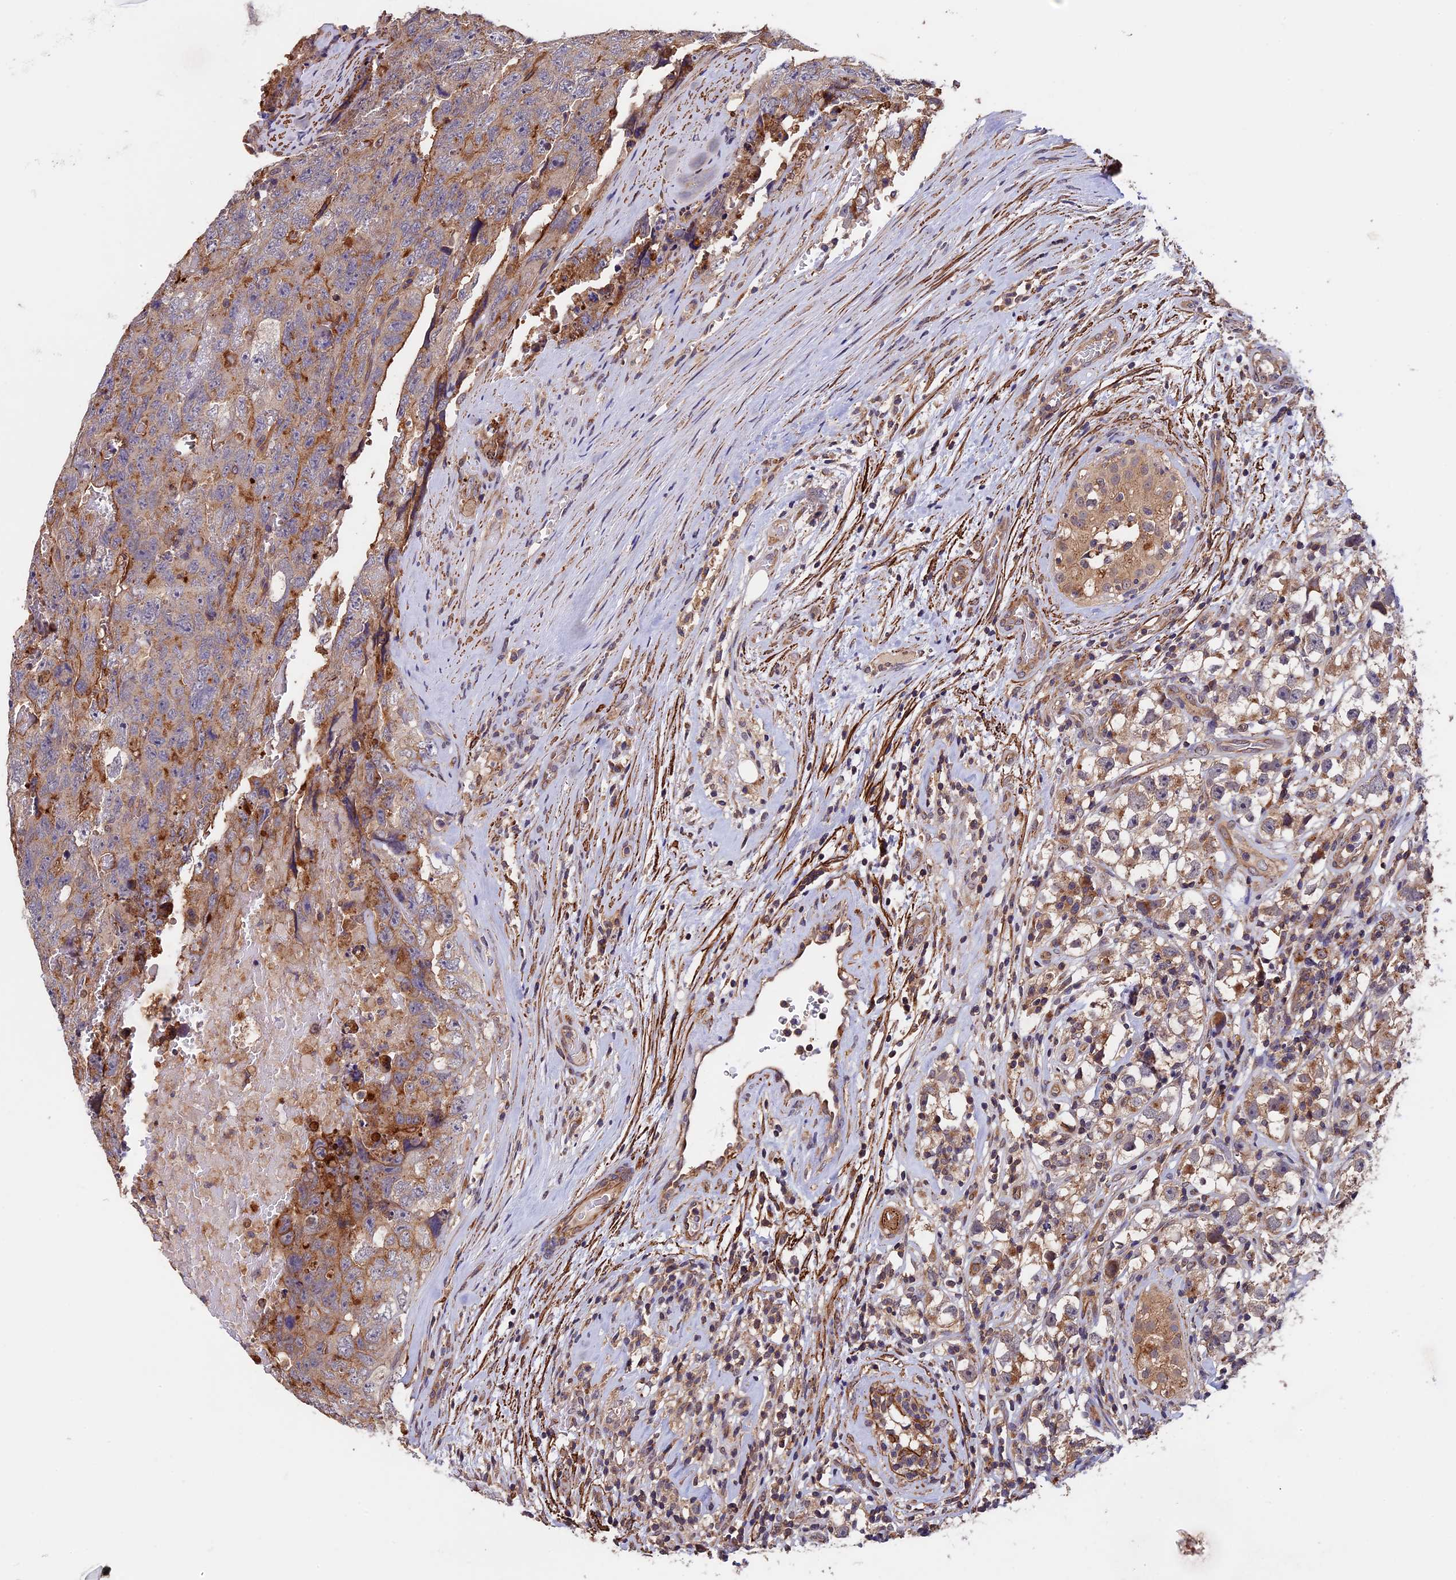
{"staining": {"intensity": "moderate", "quantity": "25%-75%", "location": "cytoplasmic/membranous"}, "tissue": "testis cancer", "cell_type": "Tumor cells", "image_type": "cancer", "snomed": [{"axis": "morphology", "description": "Carcinoma, Embryonal, NOS"}, {"axis": "topography", "description": "Testis"}], "caption": "Testis cancer was stained to show a protein in brown. There is medium levels of moderate cytoplasmic/membranous staining in about 25%-75% of tumor cells.", "gene": "SLC9A5", "patient": {"sex": "male", "age": 45}}